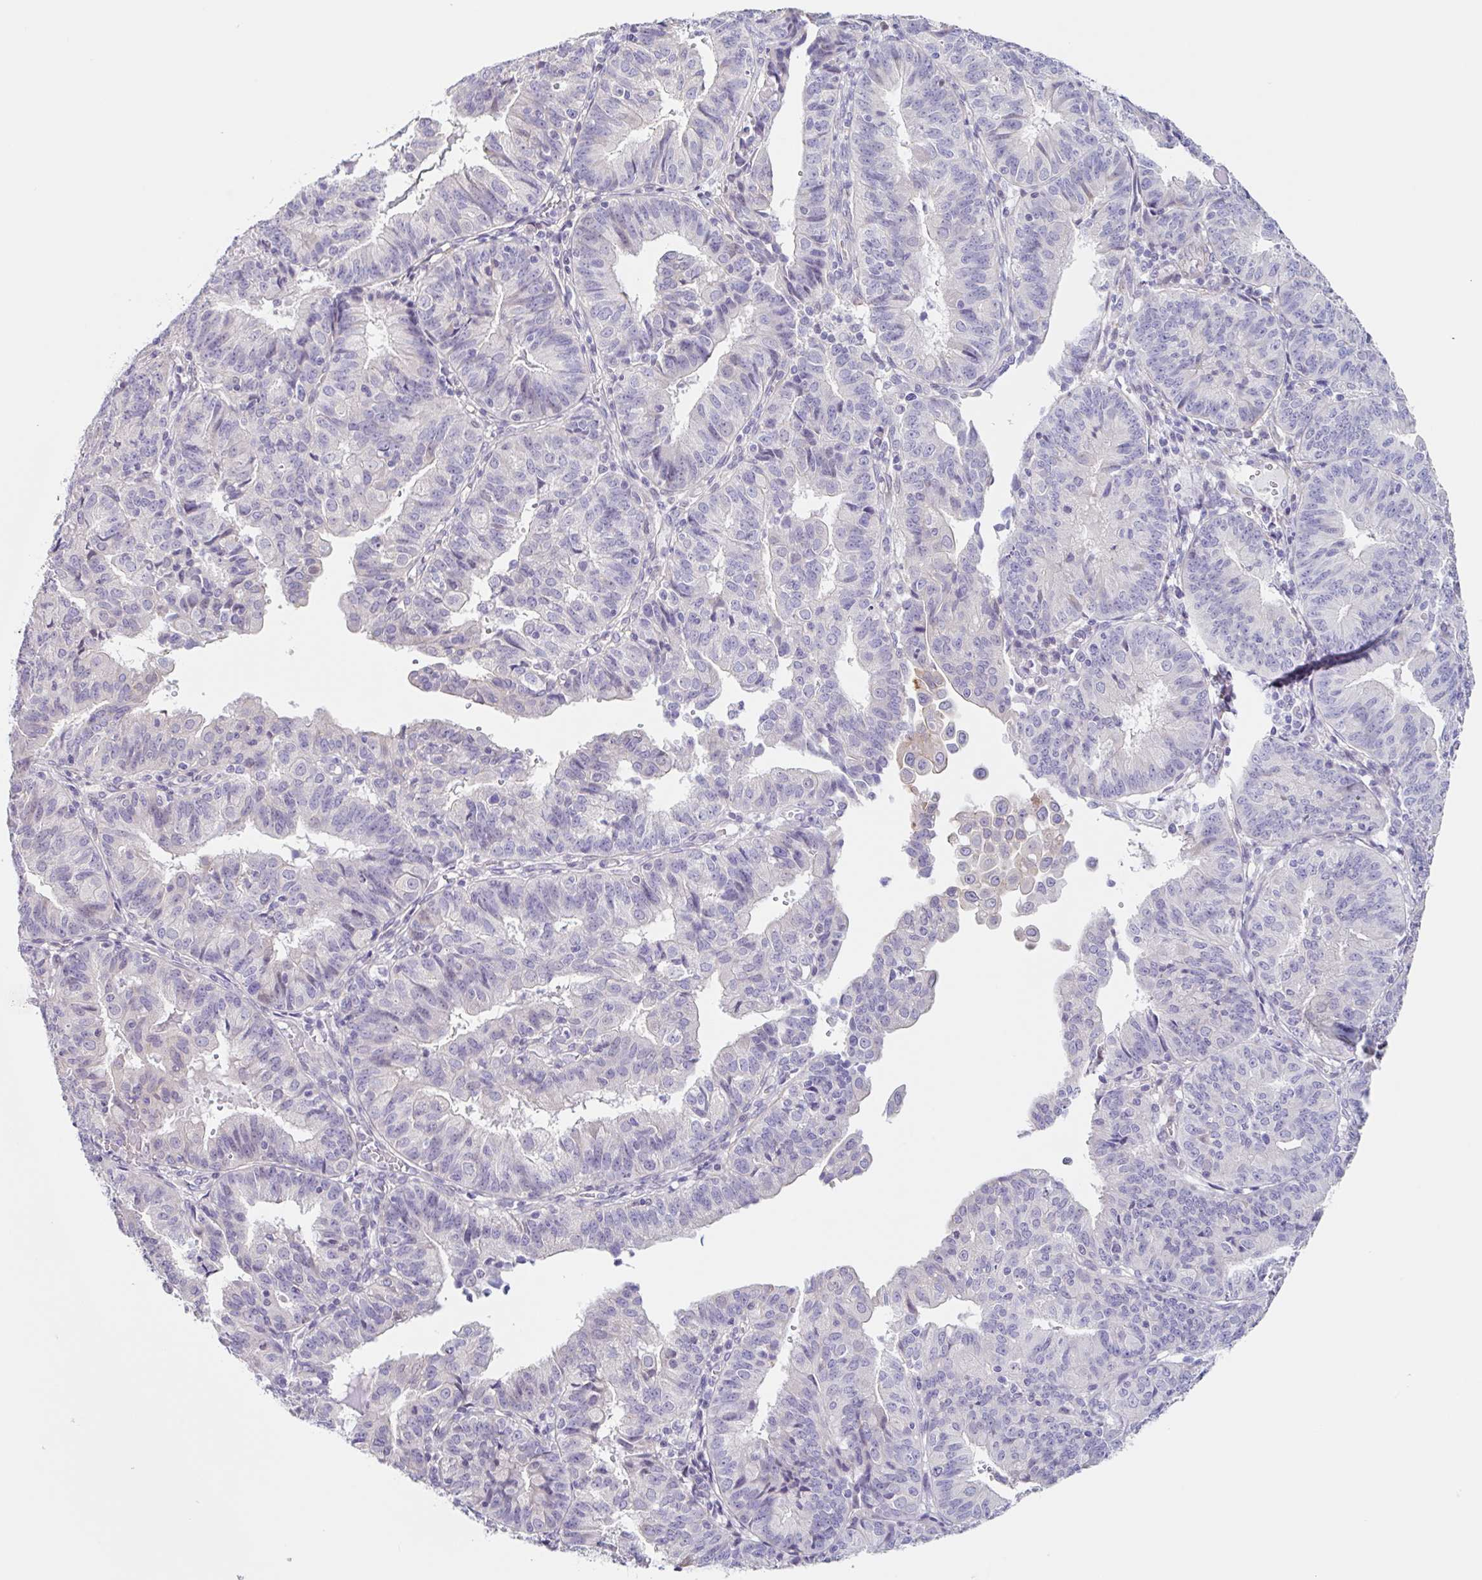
{"staining": {"intensity": "negative", "quantity": "none", "location": "none"}, "tissue": "endometrial cancer", "cell_type": "Tumor cells", "image_type": "cancer", "snomed": [{"axis": "morphology", "description": "Adenocarcinoma, NOS"}, {"axis": "topography", "description": "Endometrium"}], "caption": "Immunohistochemistry (IHC) photomicrograph of neoplastic tissue: human endometrial cancer stained with DAB exhibits no significant protein staining in tumor cells.", "gene": "DCAF17", "patient": {"sex": "female", "age": 56}}